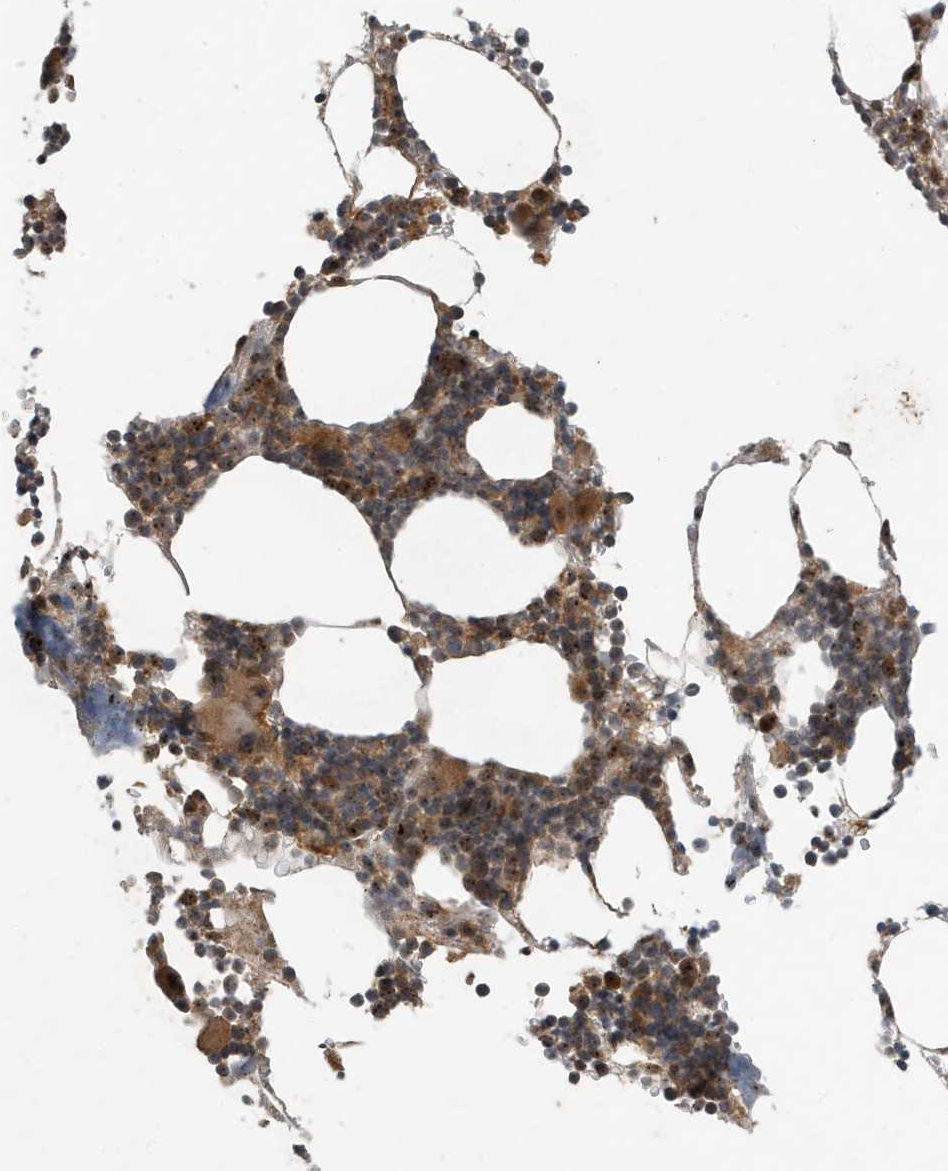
{"staining": {"intensity": "moderate", "quantity": "25%-75%", "location": "cytoplasmic/membranous,nuclear"}, "tissue": "bone marrow", "cell_type": "Hematopoietic cells", "image_type": "normal", "snomed": [{"axis": "morphology", "description": "Normal tissue, NOS"}, {"axis": "topography", "description": "Bone marrow"}], "caption": "Immunohistochemical staining of benign human bone marrow displays 25%-75% levels of moderate cytoplasmic/membranous,nuclear protein positivity in about 25%-75% of hematopoietic cells.", "gene": "ABCB9", "patient": {"sex": "male"}}